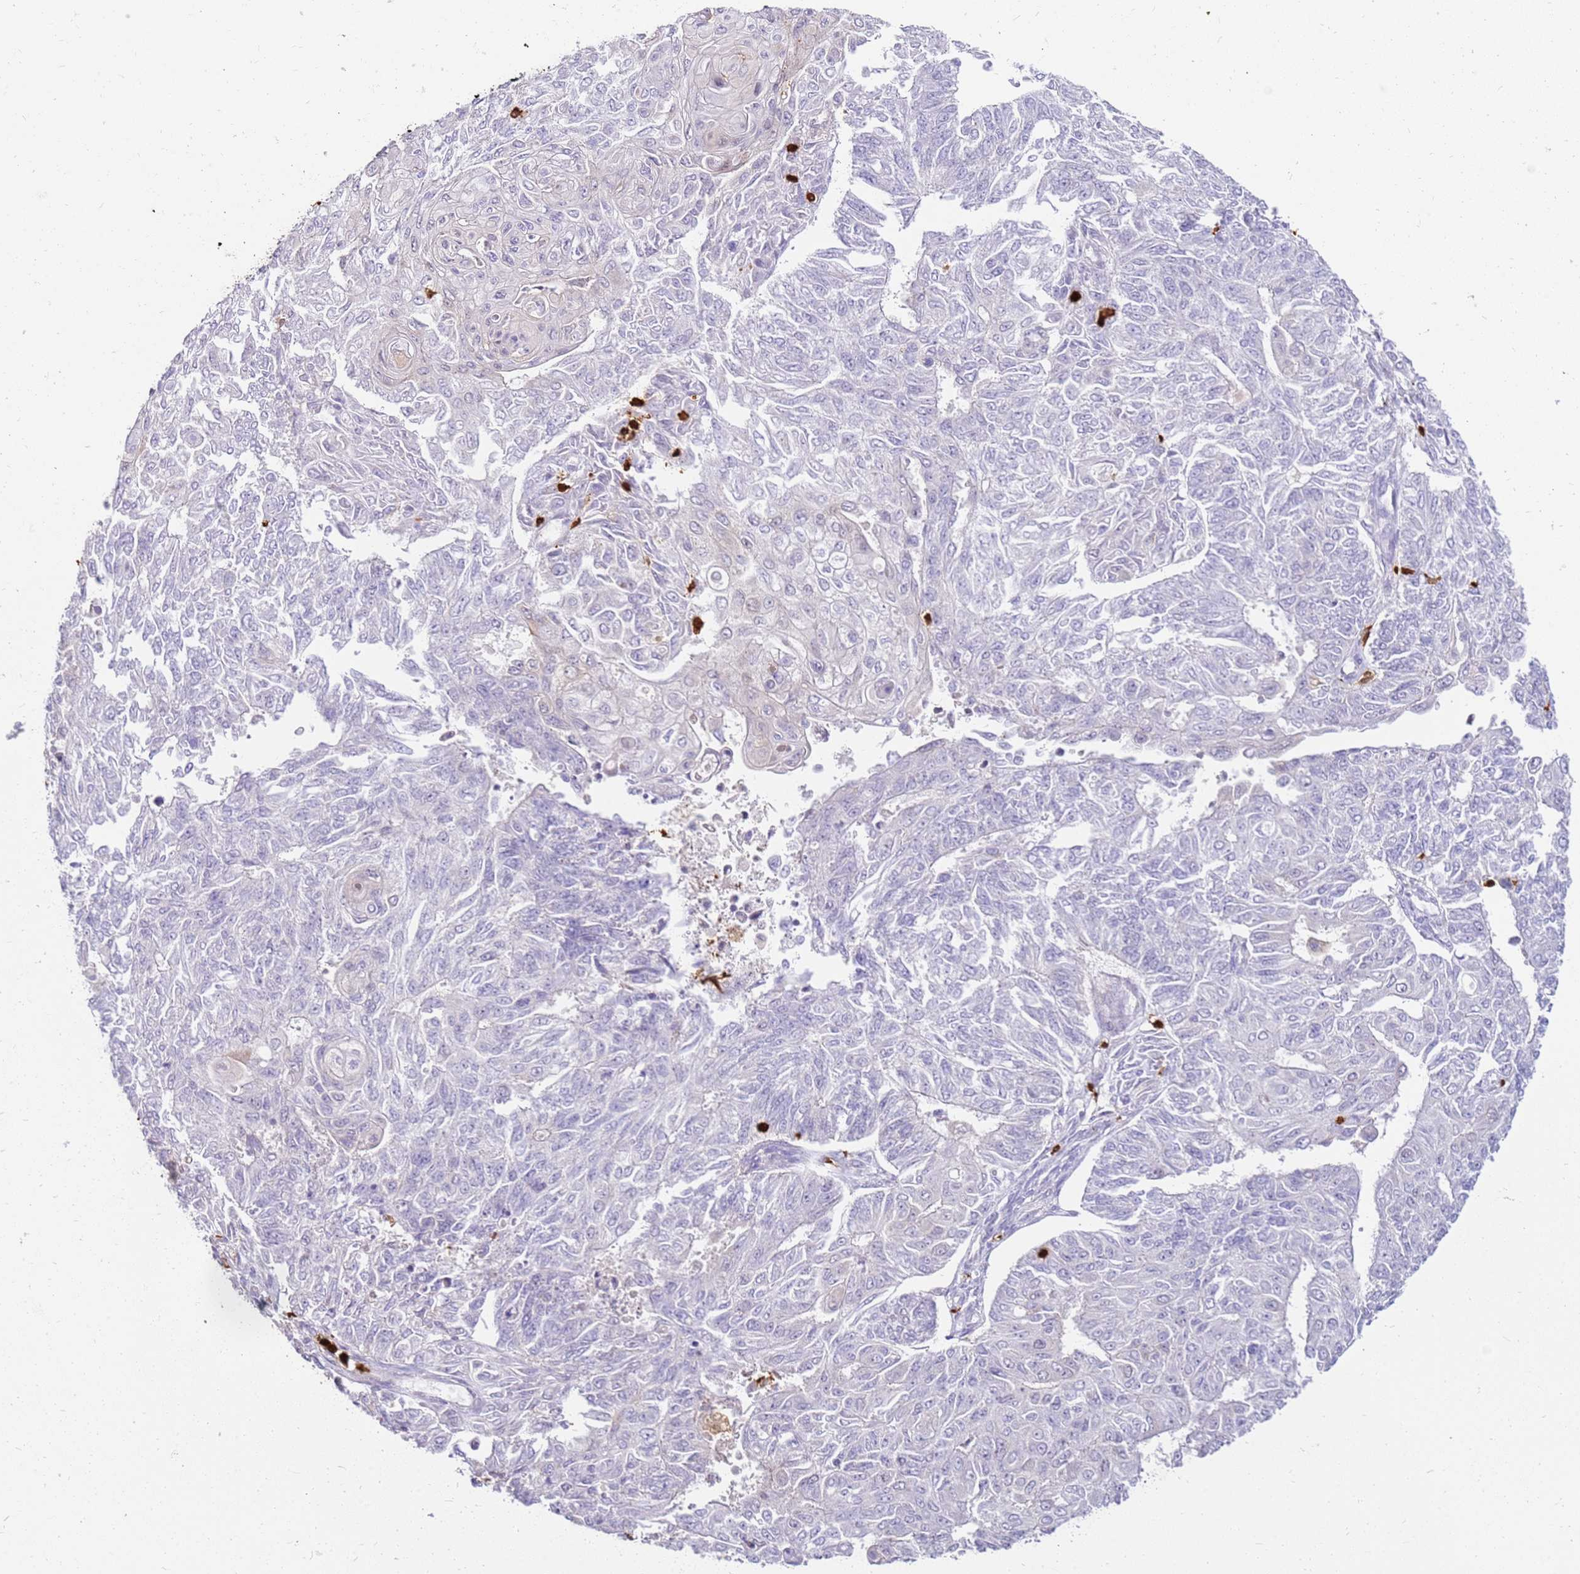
{"staining": {"intensity": "negative", "quantity": "none", "location": "none"}, "tissue": "endometrial cancer", "cell_type": "Tumor cells", "image_type": "cancer", "snomed": [{"axis": "morphology", "description": "Adenocarcinoma, NOS"}, {"axis": "topography", "description": "Endometrium"}], "caption": "This is an IHC image of endometrial cancer (adenocarcinoma). There is no expression in tumor cells.", "gene": "CORO1A", "patient": {"sex": "female", "age": 32}}